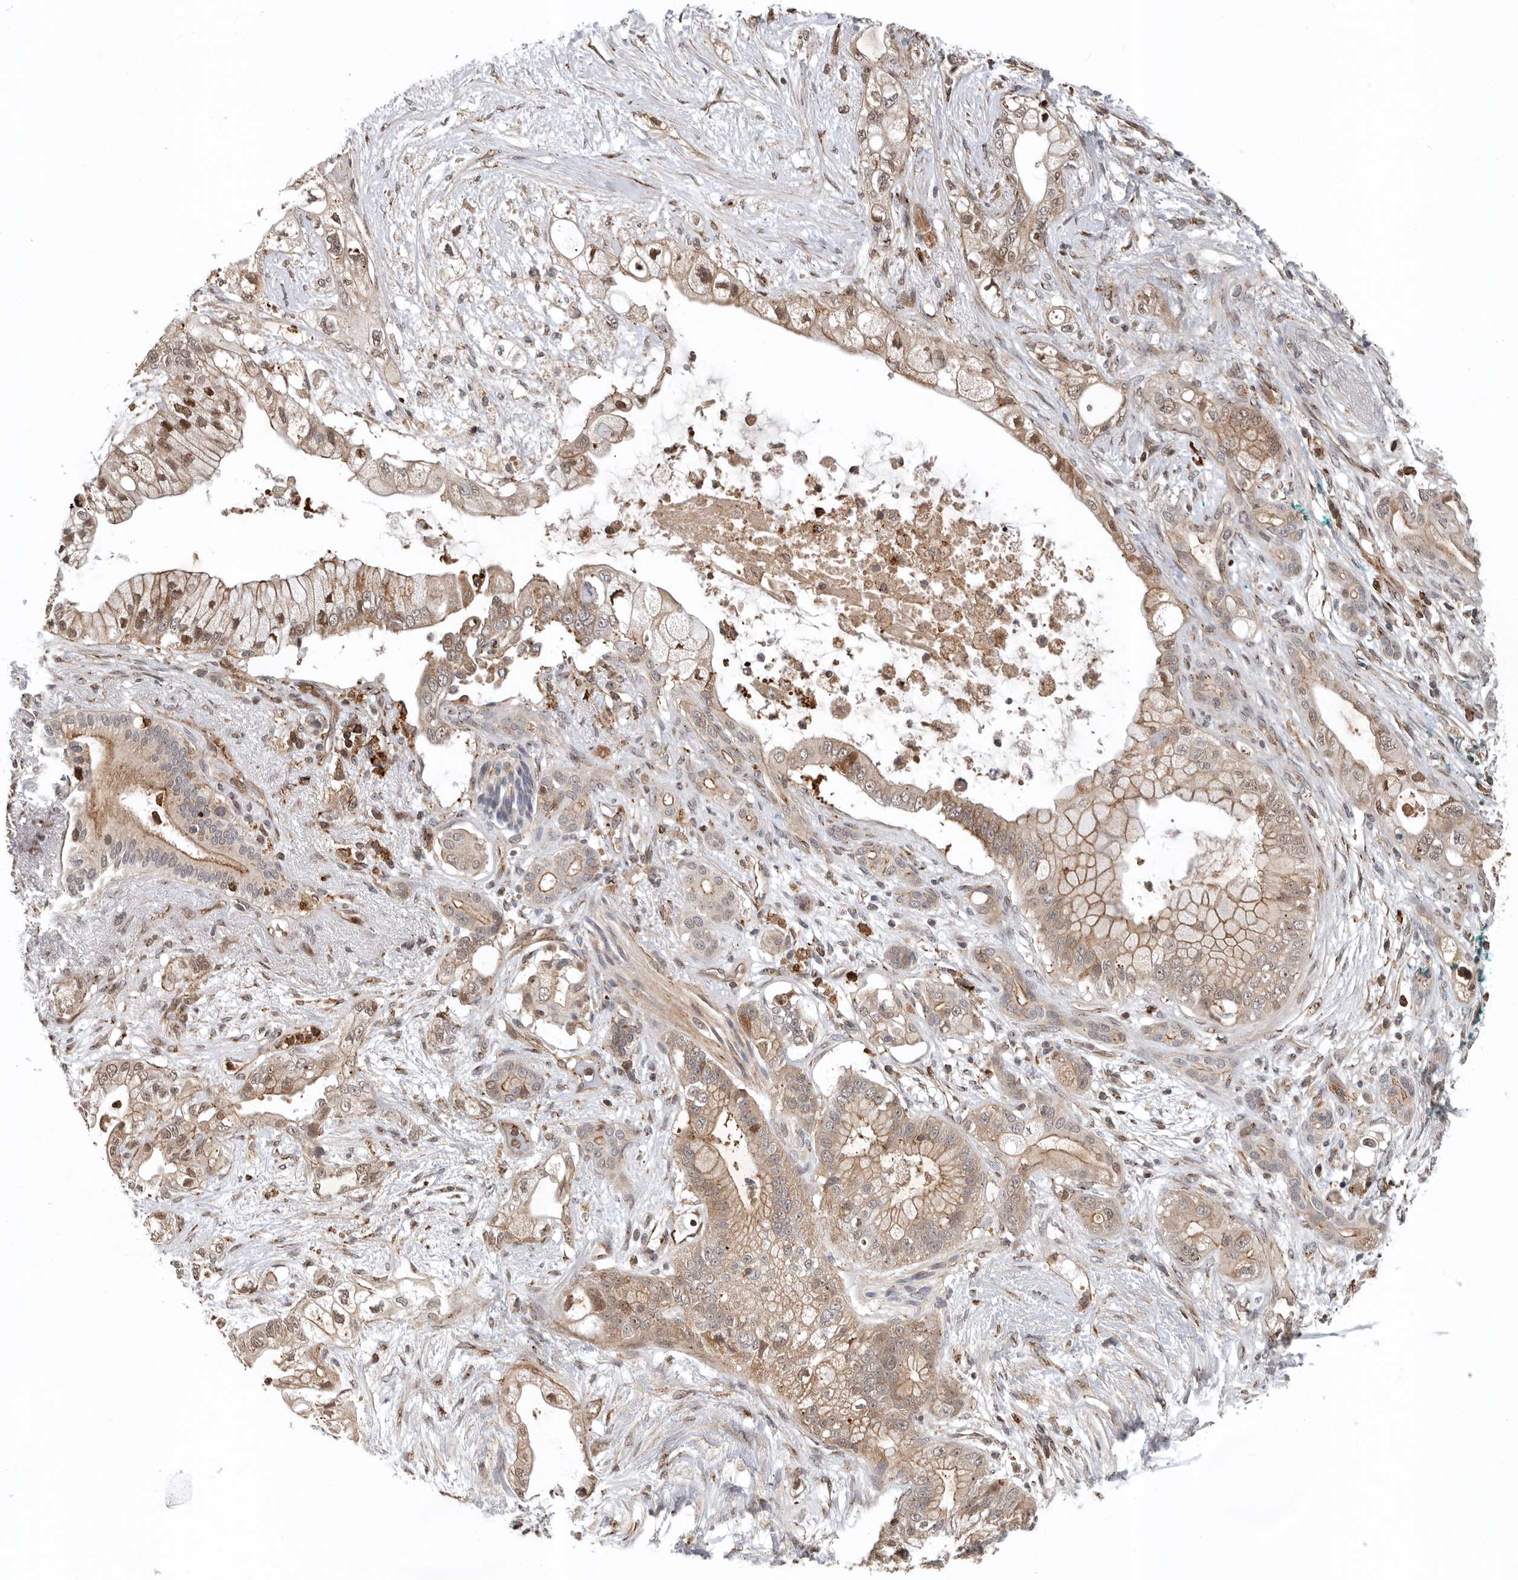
{"staining": {"intensity": "moderate", "quantity": ">75%", "location": "cytoplasmic/membranous,nuclear"}, "tissue": "pancreatic cancer", "cell_type": "Tumor cells", "image_type": "cancer", "snomed": [{"axis": "morphology", "description": "Adenocarcinoma, NOS"}, {"axis": "topography", "description": "Pancreas"}], "caption": "Pancreatic cancer stained with IHC exhibits moderate cytoplasmic/membranous and nuclear expression in approximately >75% of tumor cells.", "gene": "RNF157", "patient": {"sex": "male", "age": 53}}